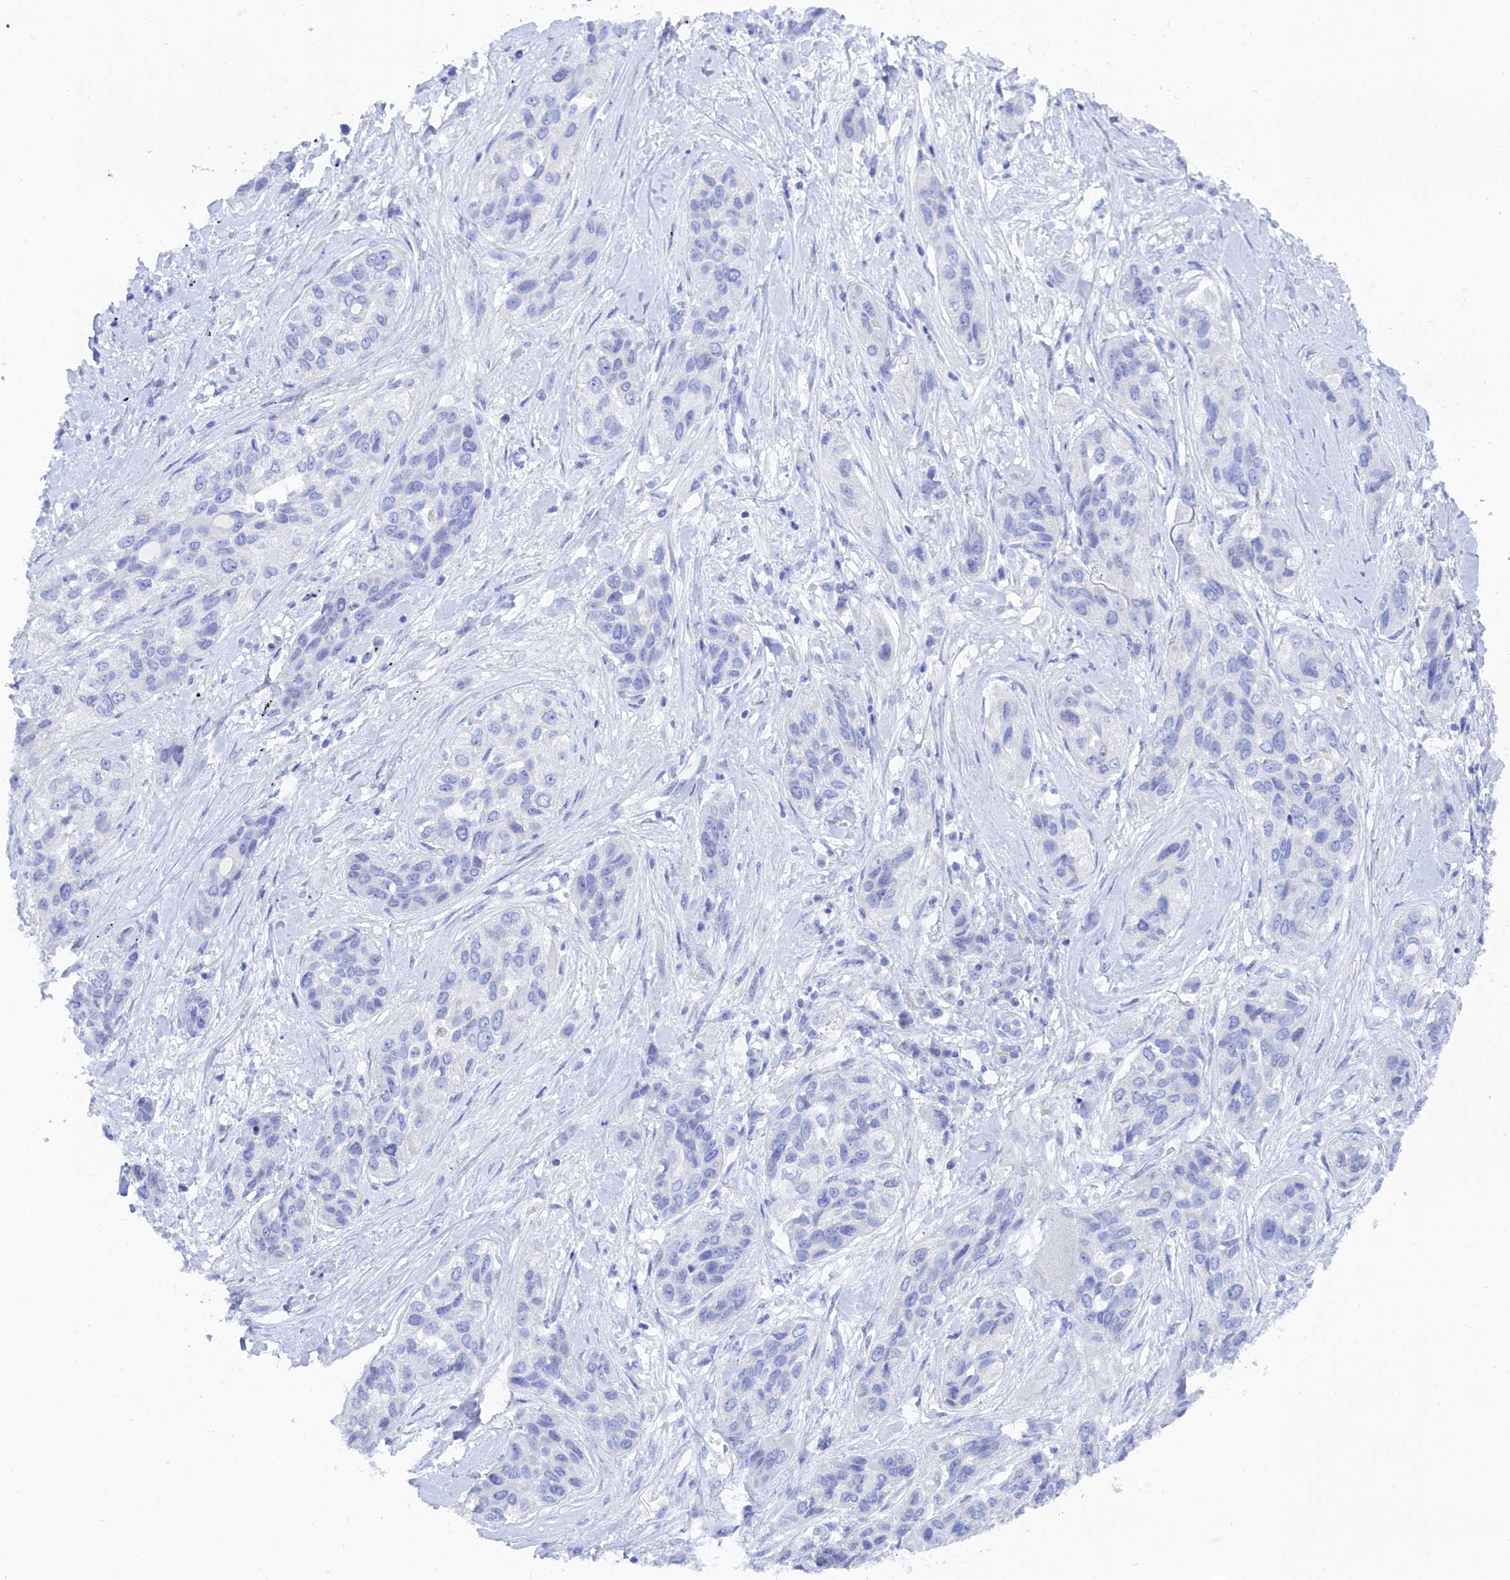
{"staining": {"intensity": "negative", "quantity": "none", "location": "none"}, "tissue": "lung cancer", "cell_type": "Tumor cells", "image_type": "cancer", "snomed": [{"axis": "morphology", "description": "Squamous cell carcinoma, NOS"}, {"axis": "topography", "description": "Lung"}], "caption": "An image of lung squamous cell carcinoma stained for a protein displays no brown staining in tumor cells.", "gene": "TRIM10", "patient": {"sex": "female", "age": 70}}